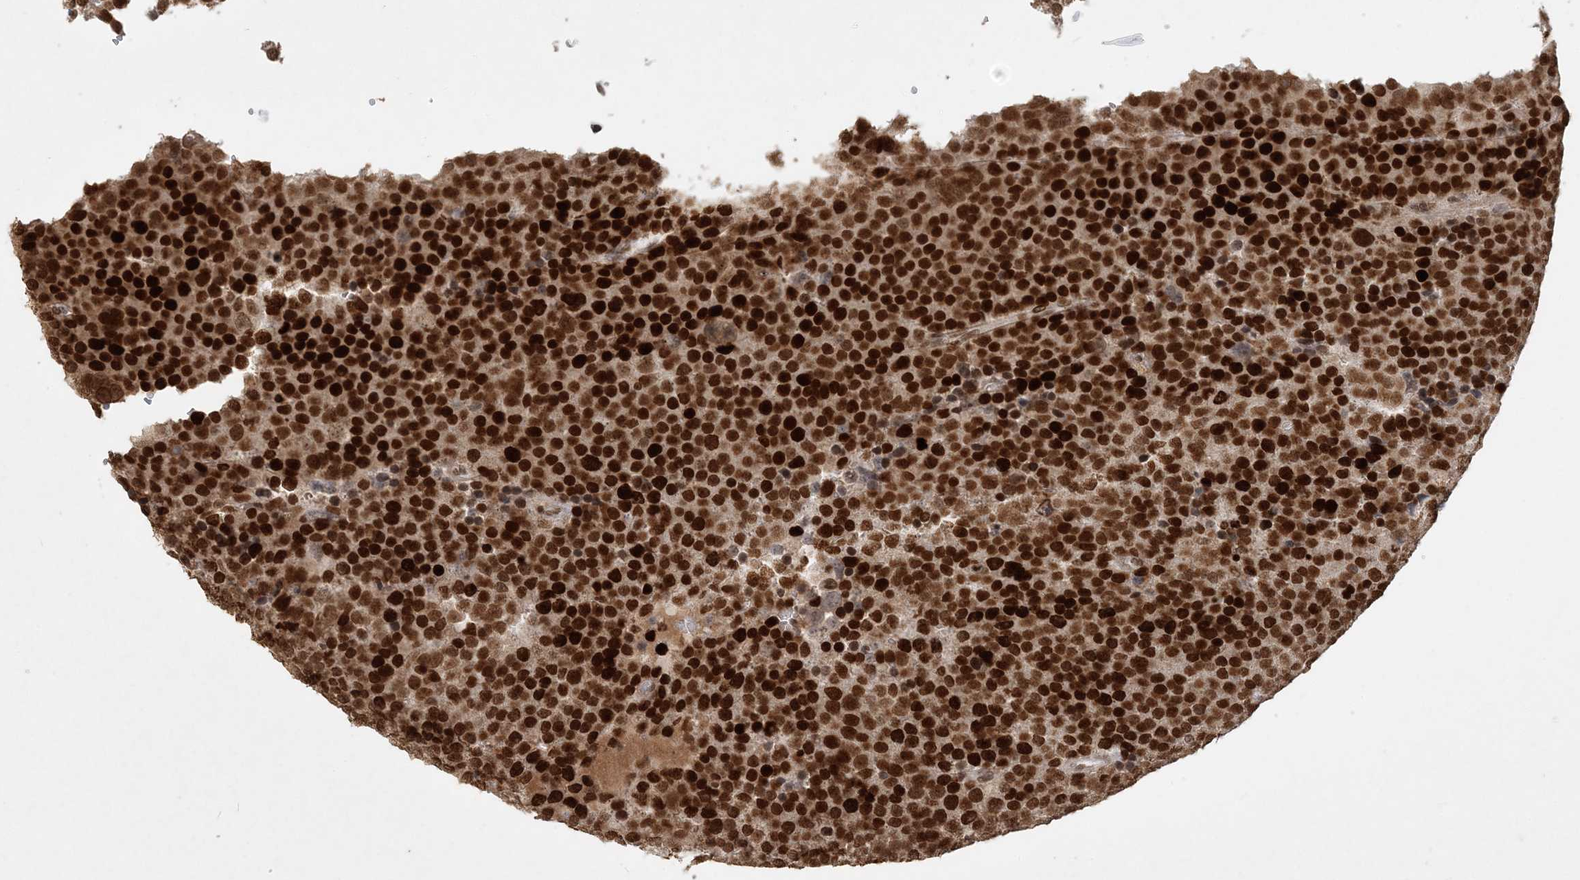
{"staining": {"intensity": "strong", "quantity": ">75%", "location": "nuclear"}, "tissue": "testis cancer", "cell_type": "Tumor cells", "image_type": "cancer", "snomed": [{"axis": "morphology", "description": "Seminoma, NOS"}, {"axis": "topography", "description": "Testis"}], "caption": "Brown immunohistochemical staining in human testis cancer (seminoma) exhibits strong nuclear positivity in about >75% of tumor cells.", "gene": "BAZ1B", "patient": {"sex": "male", "age": 71}}